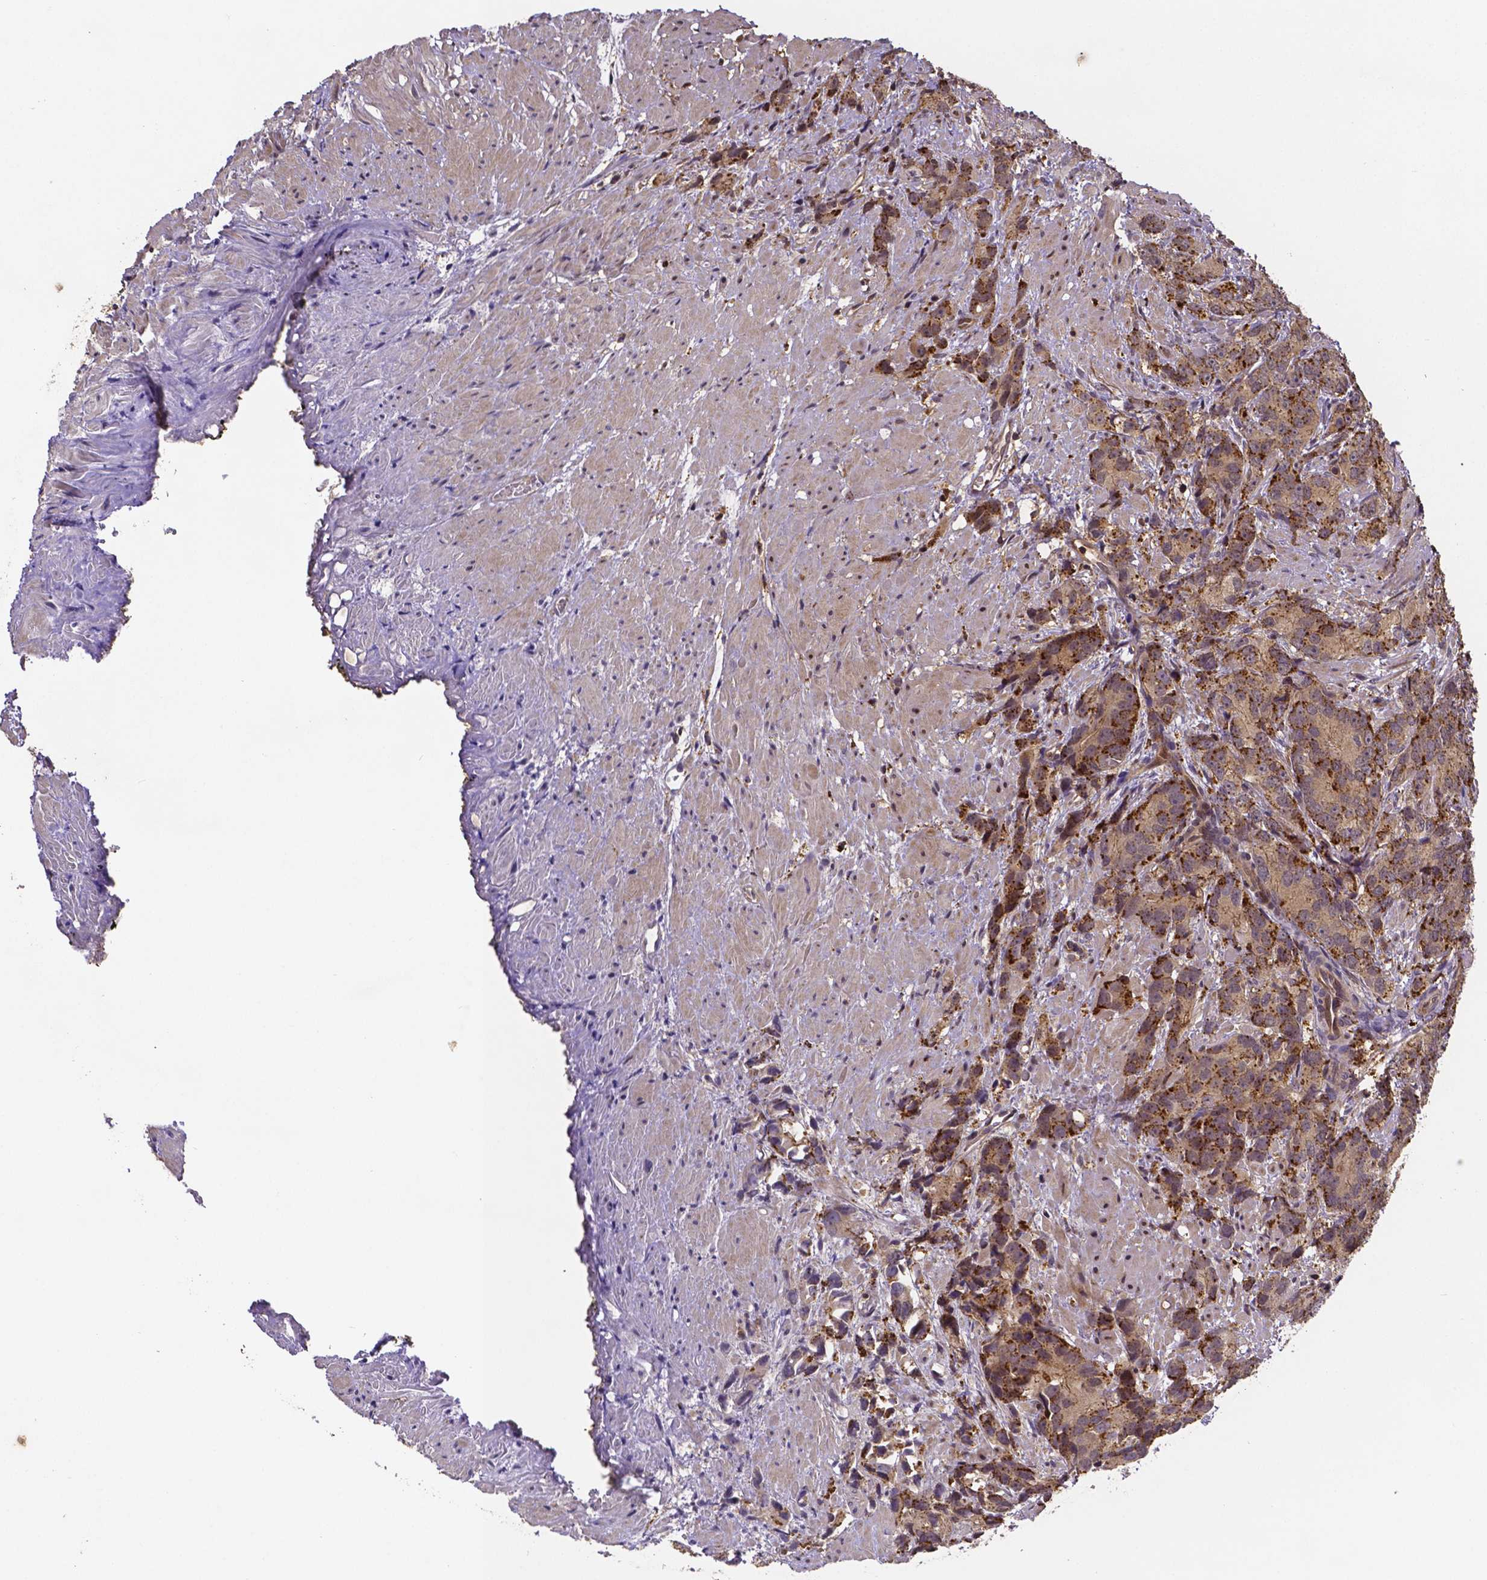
{"staining": {"intensity": "moderate", "quantity": ">75%", "location": "cytoplasmic/membranous"}, "tissue": "prostate cancer", "cell_type": "Tumor cells", "image_type": "cancer", "snomed": [{"axis": "morphology", "description": "Adenocarcinoma, High grade"}, {"axis": "topography", "description": "Prostate"}], "caption": "Protein expression analysis of human prostate cancer (adenocarcinoma (high-grade)) reveals moderate cytoplasmic/membranous staining in about >75% of tumor cells.", "gene": "RNF123", "patient": {"sex": "male", "age": 90}}